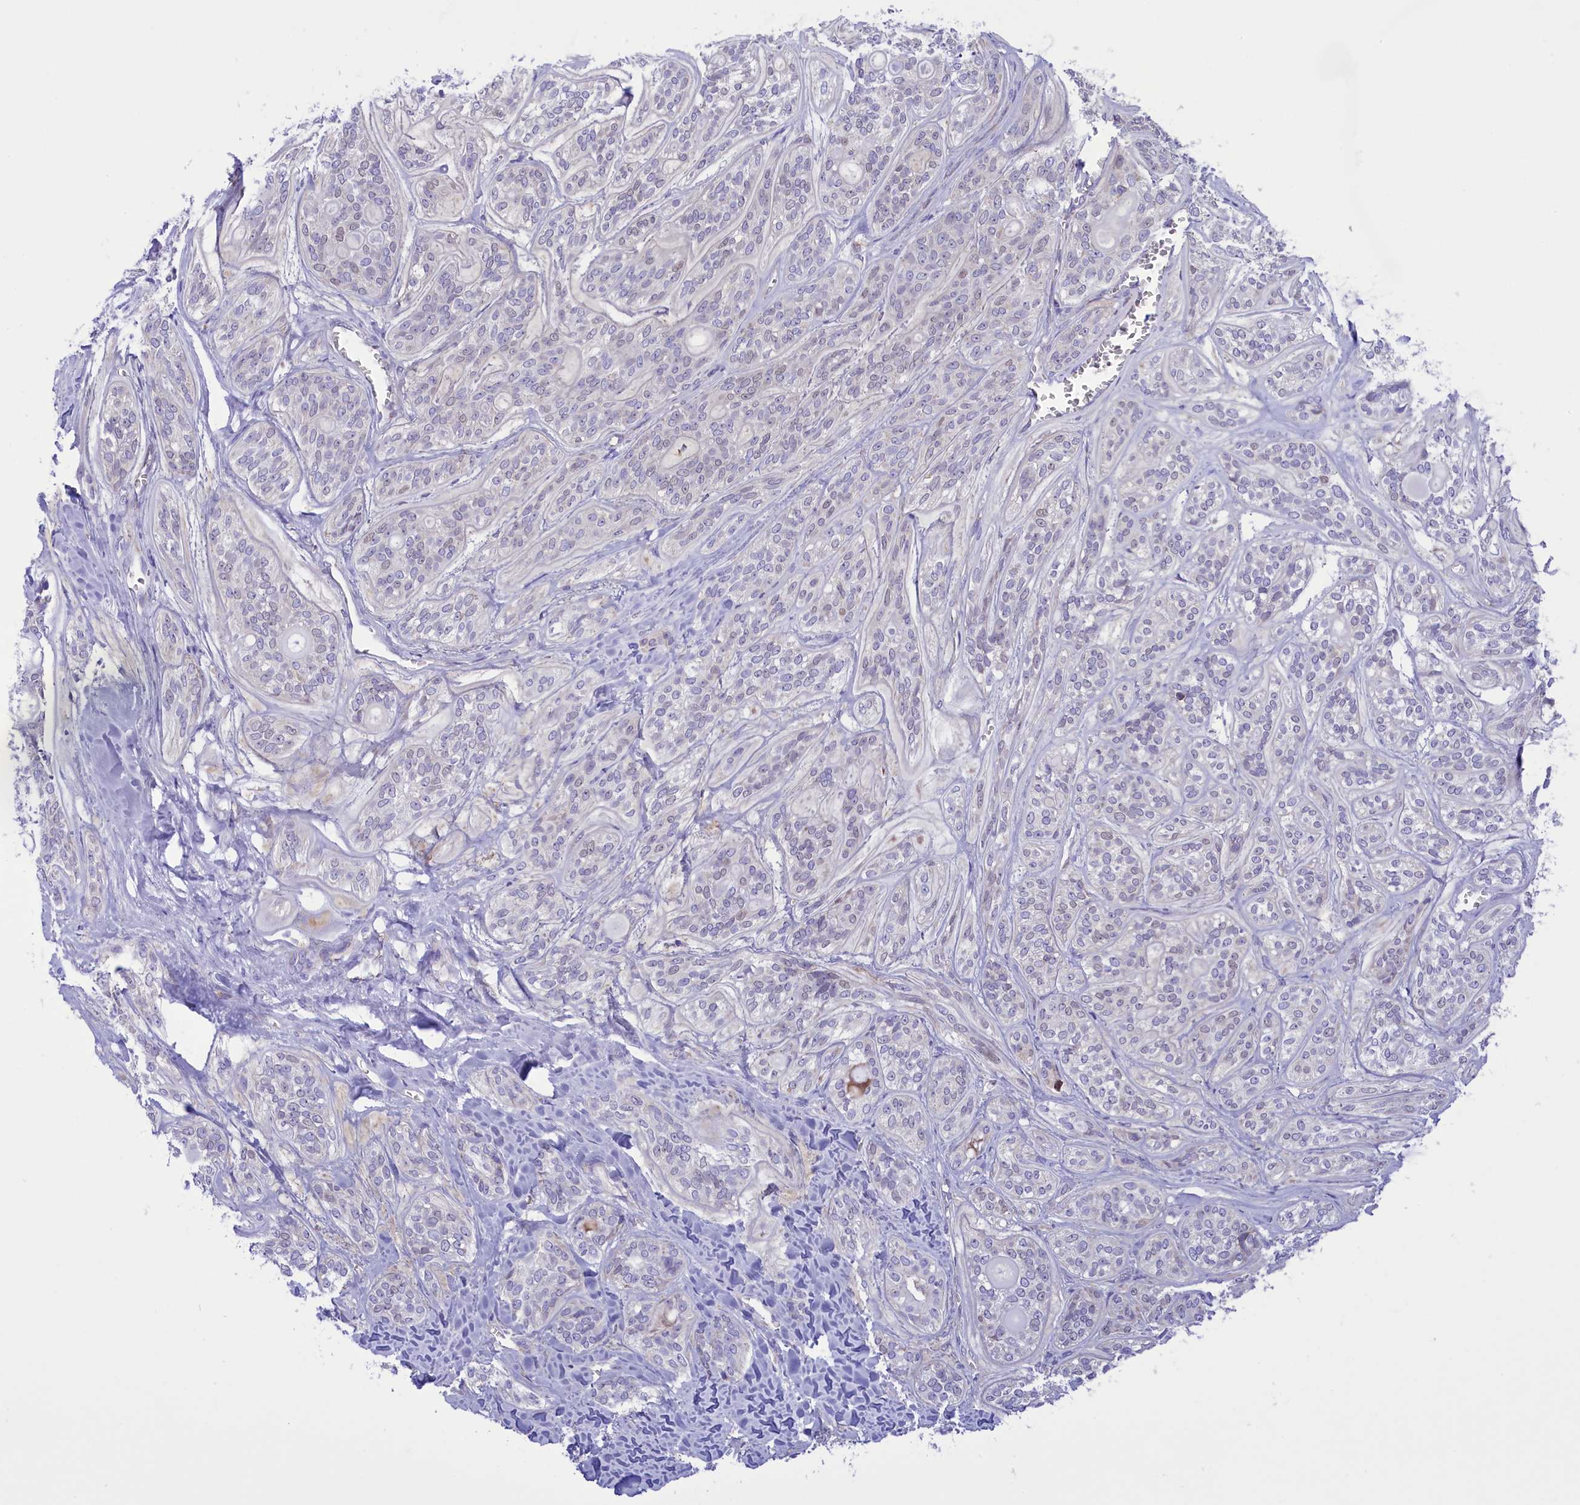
{"staining": {"intensity": "negative", "quantity": "none", "location": "none"}, "tissue": "head and neck cancer", "cell_type": "Tumor cells", "image_type": "cancer", "snomed": [{"axis": "morphology", "description": "Adenocarcinoma, NOS"}, {"axis": "topography", "description": "Head-Neck"}], "caption": "The image shows no staining of tumor cells in head and neck cancer. The staining was performed using DAB (3,3'-diaminobenzidine) to visualize the protein expression in brown, while the nuclei were stained in blue with hematoxylin (Magnification: 20x).", "gene": "CORO7-PAM16", "patient": {"sex": "male", "age": 66}}